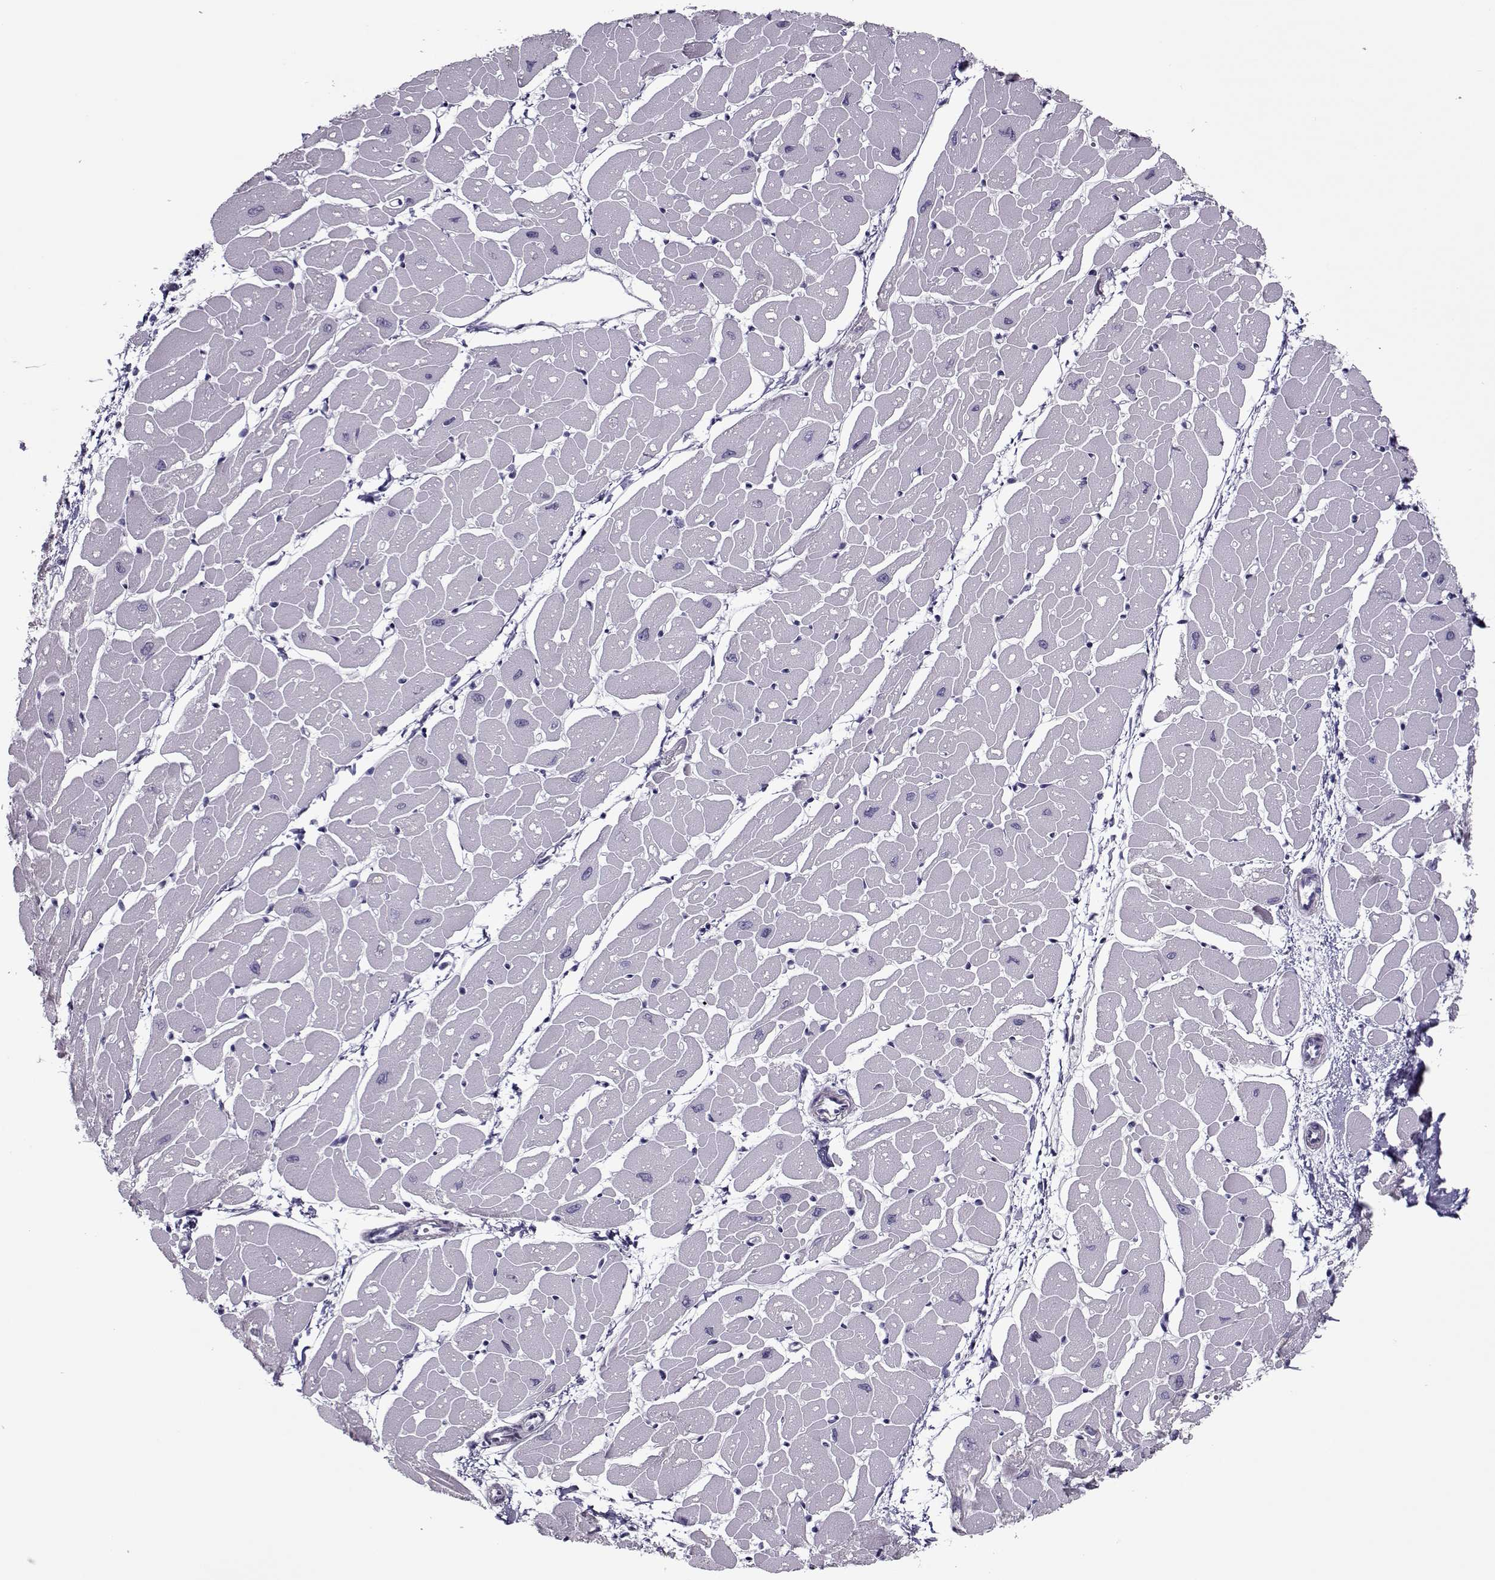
{"staining": {"intensity": "negative", "quantity": "none", "location": "none"}, "tissue": "heart muscle", "cell_type": "Cardiomyocytes", "image_type": "normal", "snomed": [{"axis": "morphology", "description": "Normal tissue, NOS"}, {"axis": "topography", "description": "Heart"}], "caption": "IHC histopathology image of unremarkable heart muscle stained for a protein (brown), which shows no staining in cardiomyocytes.", "gene": "CIBAR1", "patient": {"sex": "male", "age": 57}}